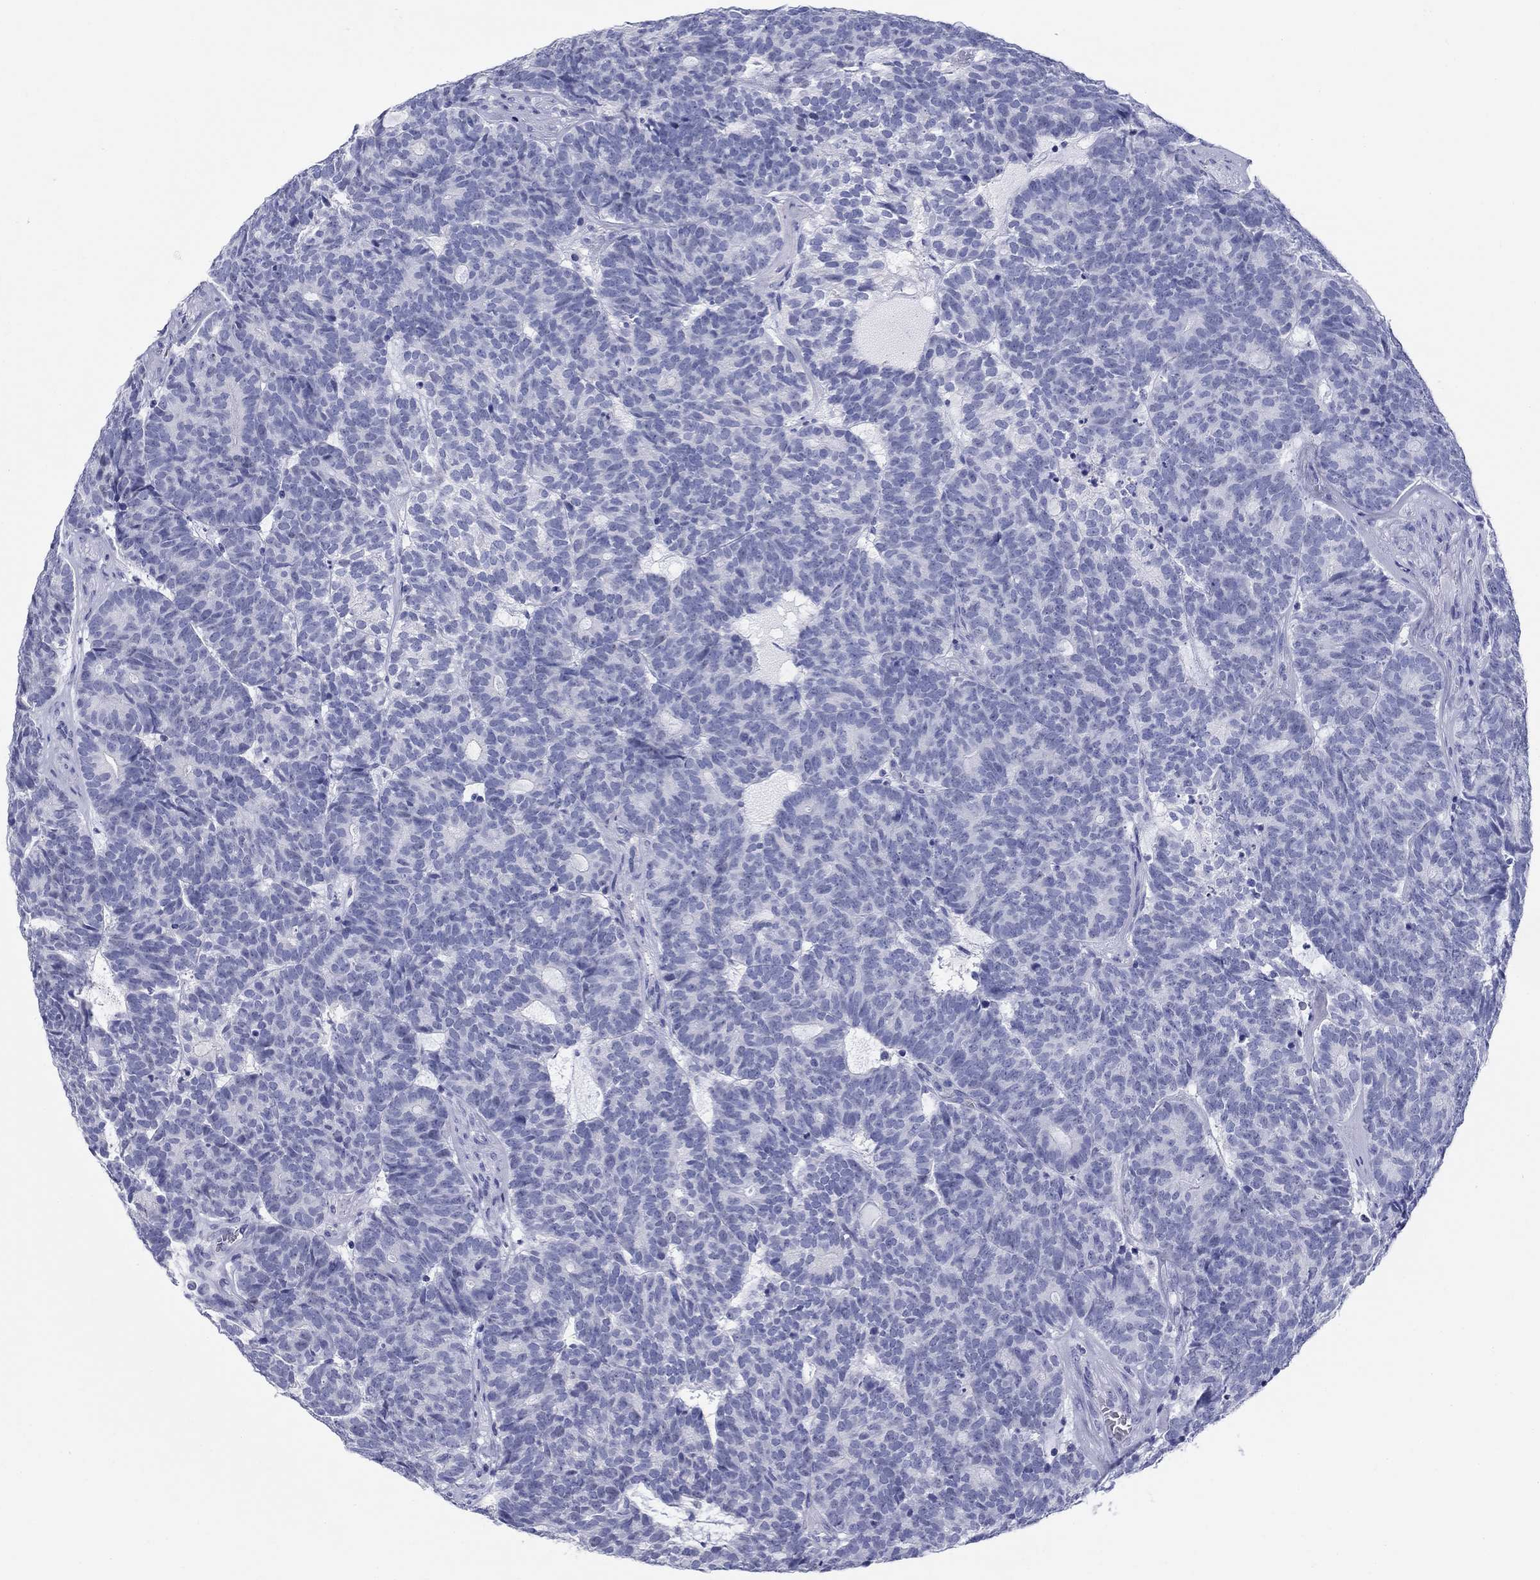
{"staining": {"intensity": "negative", "quantity": "none", "location": "none"}, "tissue": "head and neck cancer", "cell_type": "Tumor cells", "image_type": "cancer", "snomed": [{"axis": "morphology", "description": "Adenocarcinoma, NOS"}, {"axis": "topography", "description": "Head-Neck"}], "caption": "This image is of head and neck adenocarcinoma stained with immunohistochemistry (IHC) to label a protein in brown with the nuclei are counter-stained blue. There is no expression in tumor cells.", "gene": "LAMP5", "patient": {"sex": "female", "age": 81}}